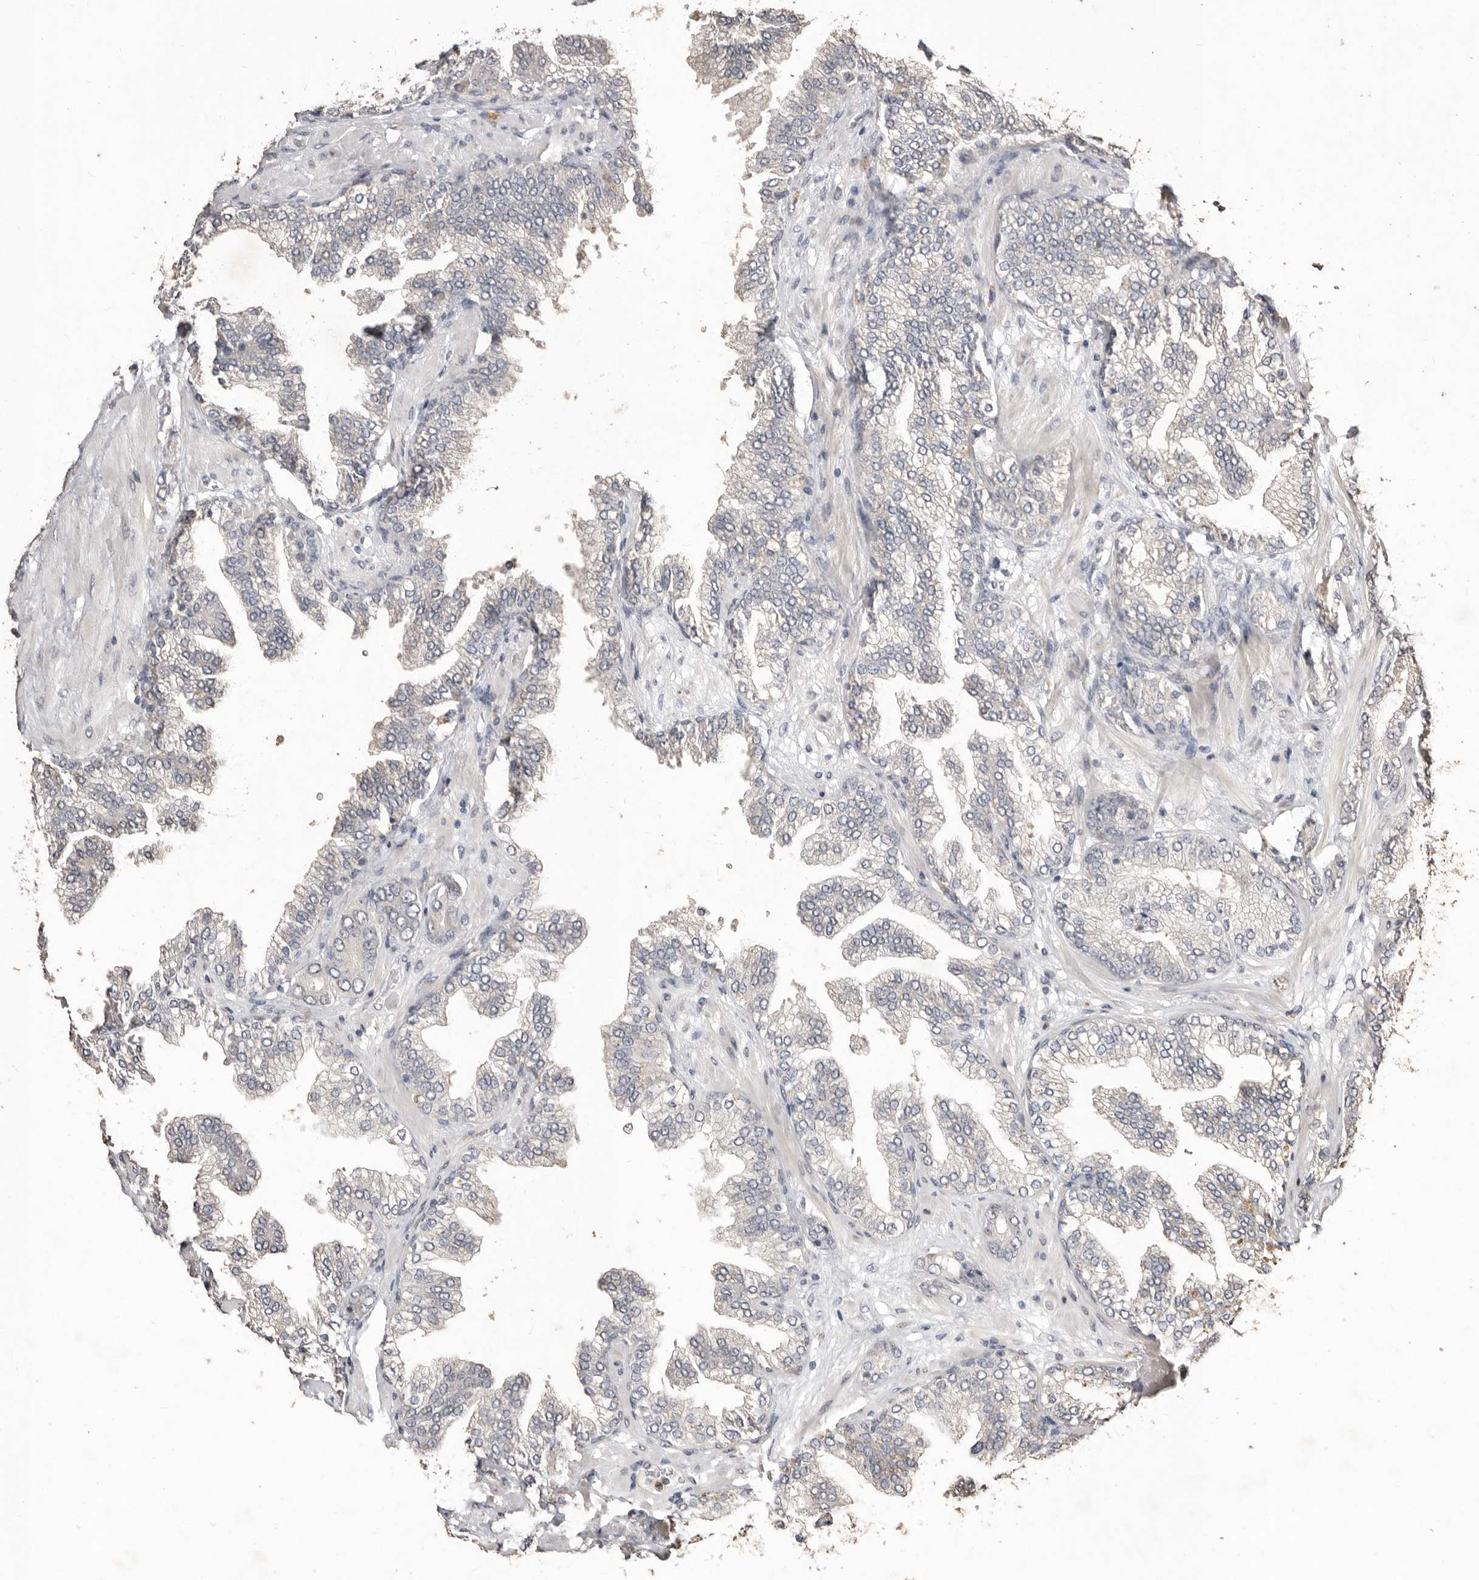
{"staining": {"intensity": "negative", "quantity": "none", "location": "none"}, "tissue": "prostate cancer", "cell_type": "Tumor cells", "image_type": "cancer", "snomed": [{"axis": "morphology", "description": "Adenocarcinoma, High grade"}, {"axis": "topography", "description": "Prostate"}], "caption": "Micrograph shows no protein positivity in tumor cells of prostate cancer tissue. (DAB (3,3'-diaminobenzidine) immunohistochemistry visualized using brightfield microscopy, high magnification).", "gene": "SULT1E1", "patient": {"sex": "male", "age": 58}}